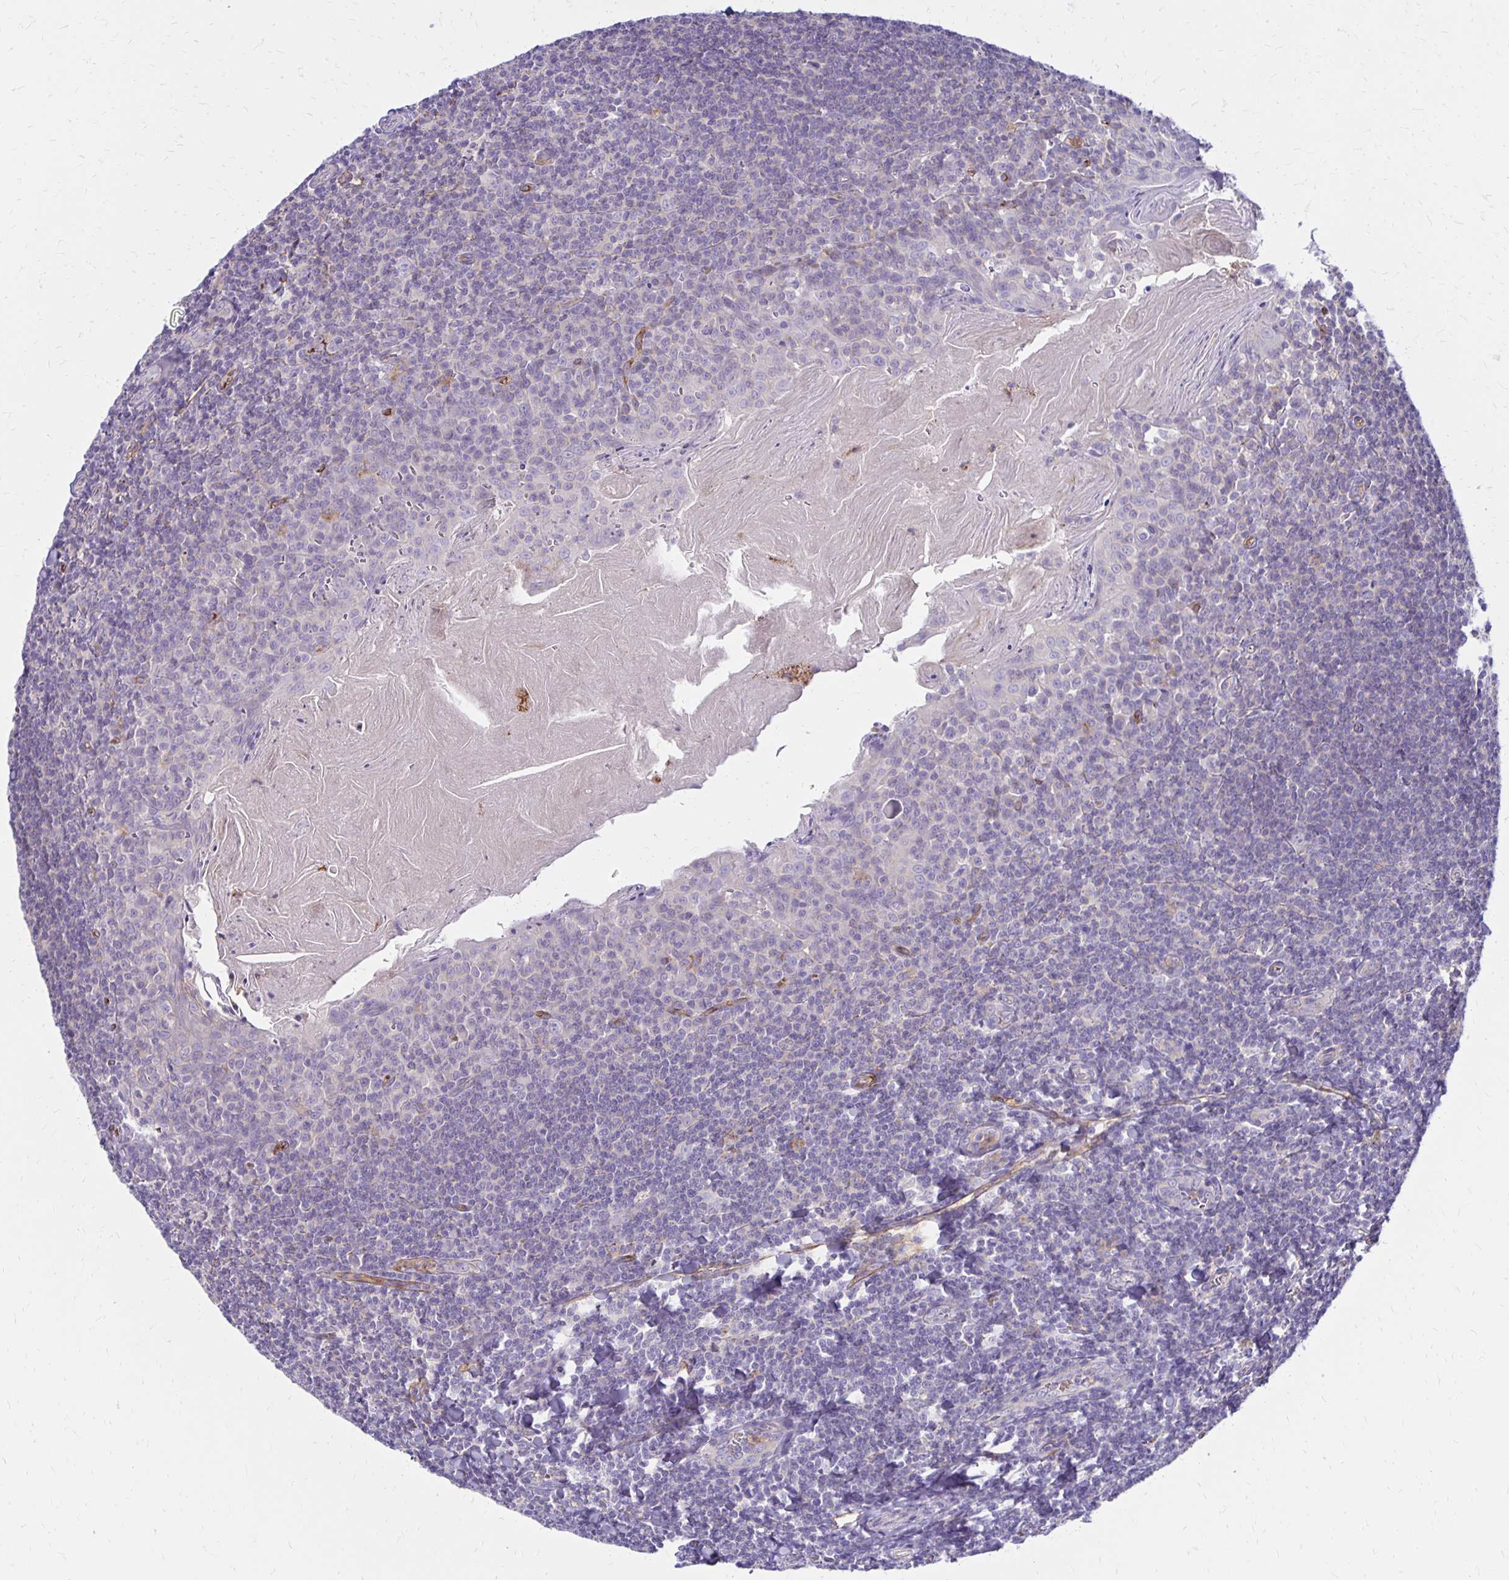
{"staining": {"intensity": "negative", "quantity": "none", "location": "none"}, "tissue": "tonsil", "cell_type": "Germinal center cells", "image_type": "normal", "snomed": [{"axis": "morphology", "description": "Normal tissue, NOS"}, {"axis": "topography", "description": "Tonsil"}], "caption": "High magnification brightfield microscopy of unremarkable tonsil stained with DAB (3,3'-diaminobenzidine) (brown) and counterstained with hematoxylin (blue): germinal center cells show no significant positivity. (DAB (3,3'-diaminobenzidine) immunohistochemistry, high magnification).", "gene": "TTYH1", "patient": {"sex": "male", "age": 27}}